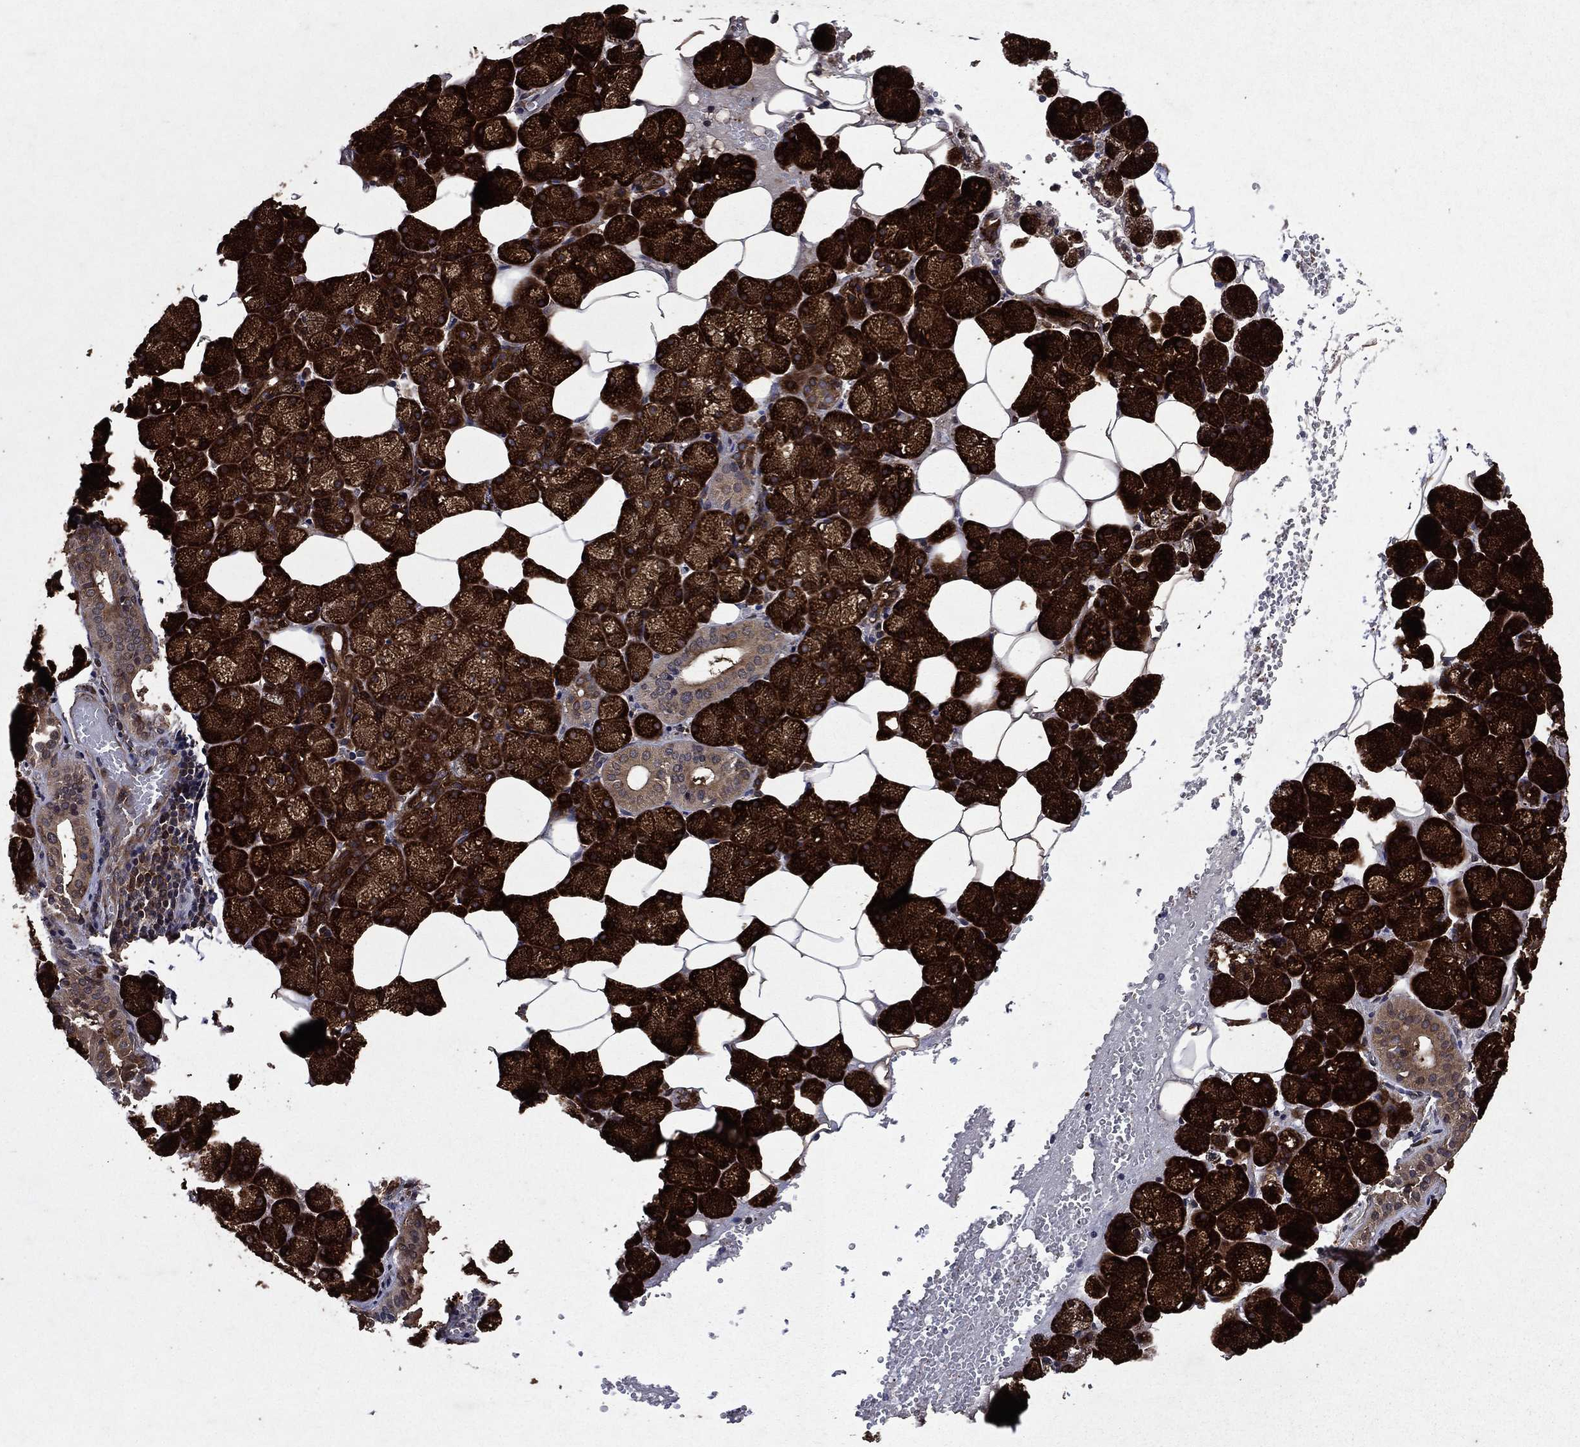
{"staining": {"intensity": "strong", "quantity": ">75%", "location": "cytoplasmic/membranous"}, "tissue": "salivary gland", "cell_type": "Glandular cells", "image_type": "normal", "snomed": [{"axis": "morphology", "description": "Normal tissue, NOS"}, {"axis": "topography", "description": "Salivary gland"}], "caption": "About >75% of glandular cells in benign salivary gland reveal strong cytoplasmic/membranous protein positivity as visualized by brown immunohistochemical staining.", "gene": "EIF2B4", "patient": {"sex": "male", "age": 38}}